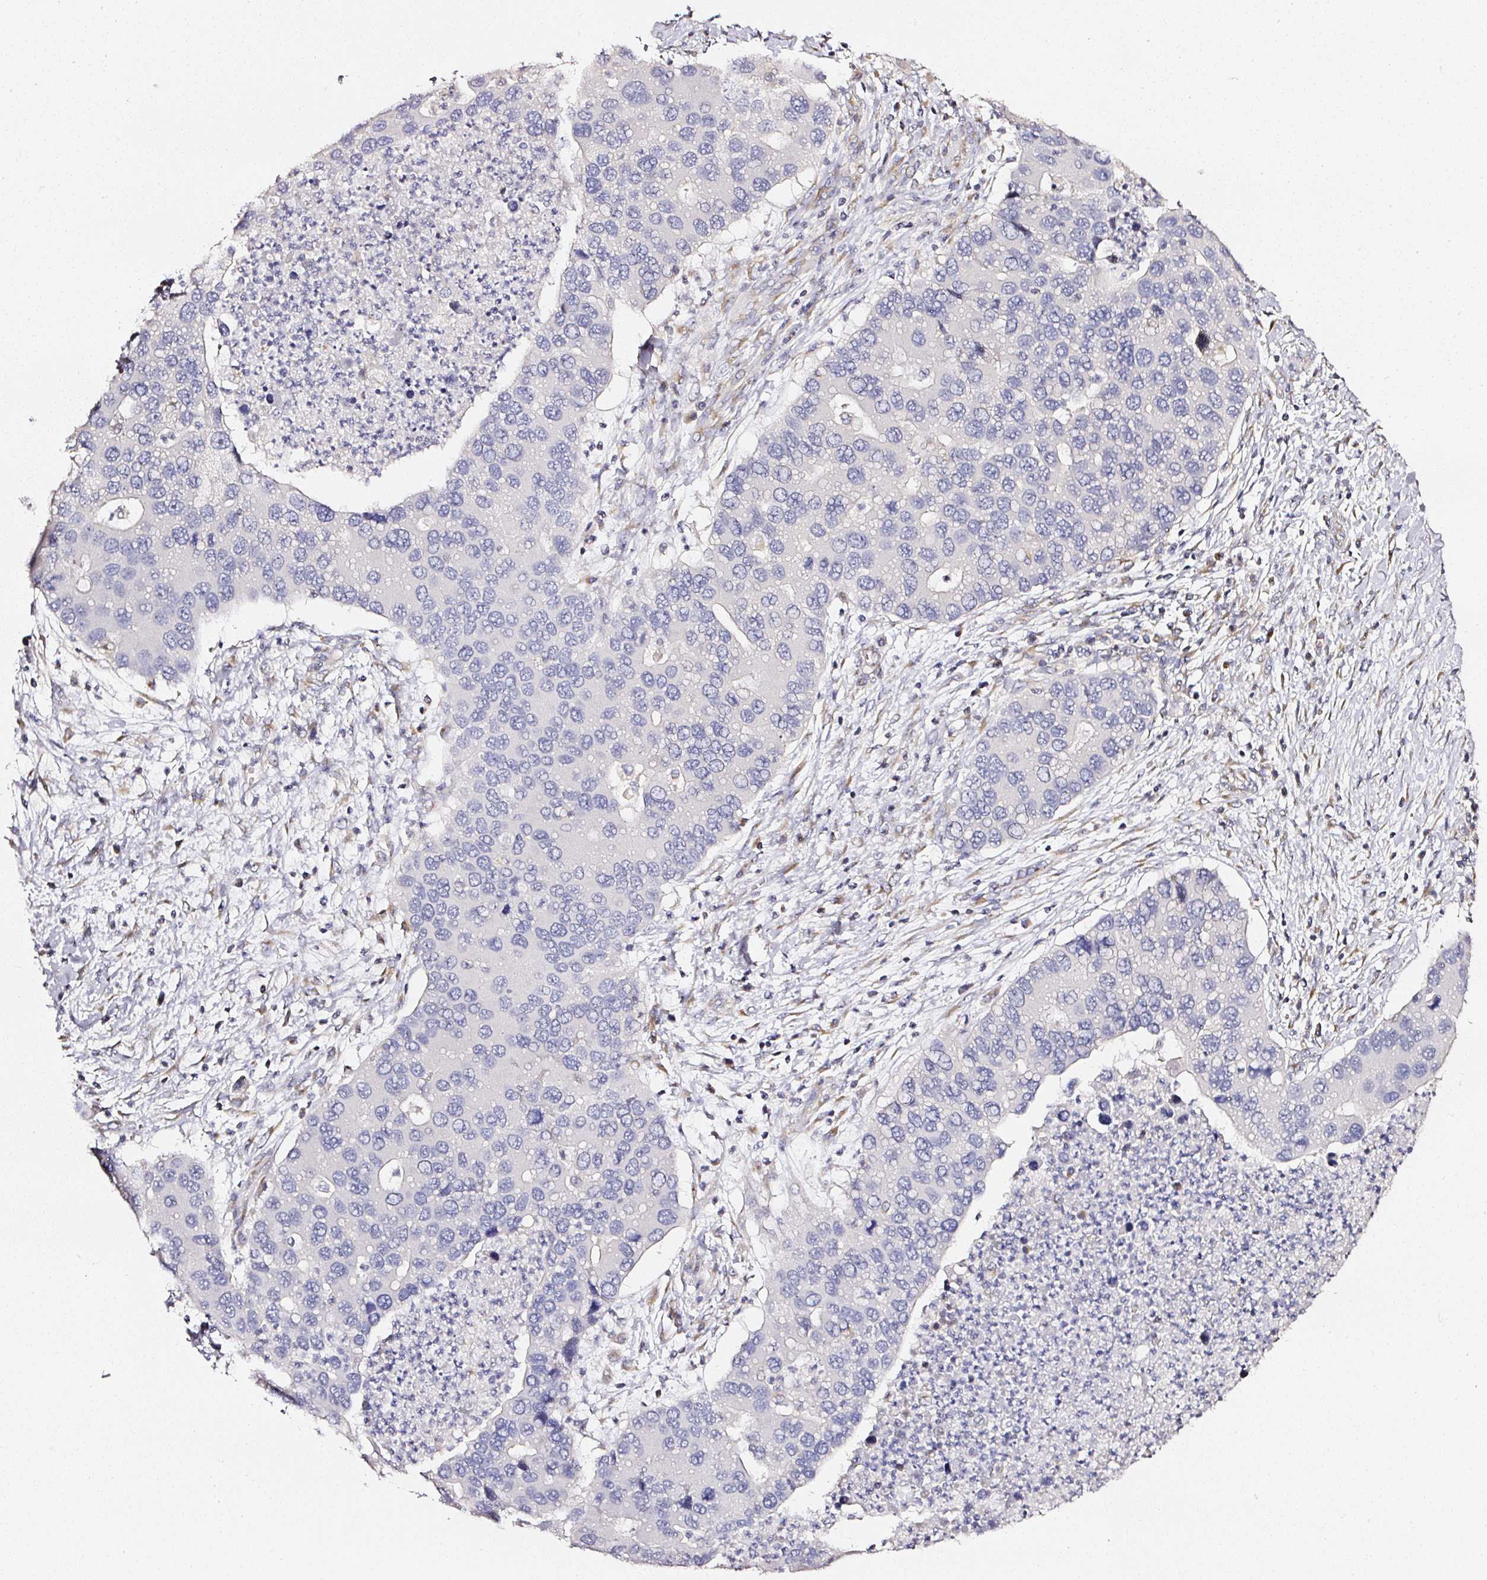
{"staining": {"intensity": "negative", "quantity": "none", "location": "none"}, "tissue": "lung cancer", "cell_type": "Tumor cells", "image_type": "cancer", "snomed": [{"axis": "morphology", "description": "Aneuploidy"}, {"axis": "morphology", "description": "Adenocarcinoma, NOS"}, {"axis": "topography", "description": "Lymph node"}, {"axis": "topography", "description": "Lung"}], "caption": "IHC of adenocarcinoma (lung) displays no expression in tumor cells.", "gene": "NTRK1", "patient": {"sex": "female", "age": 74}}